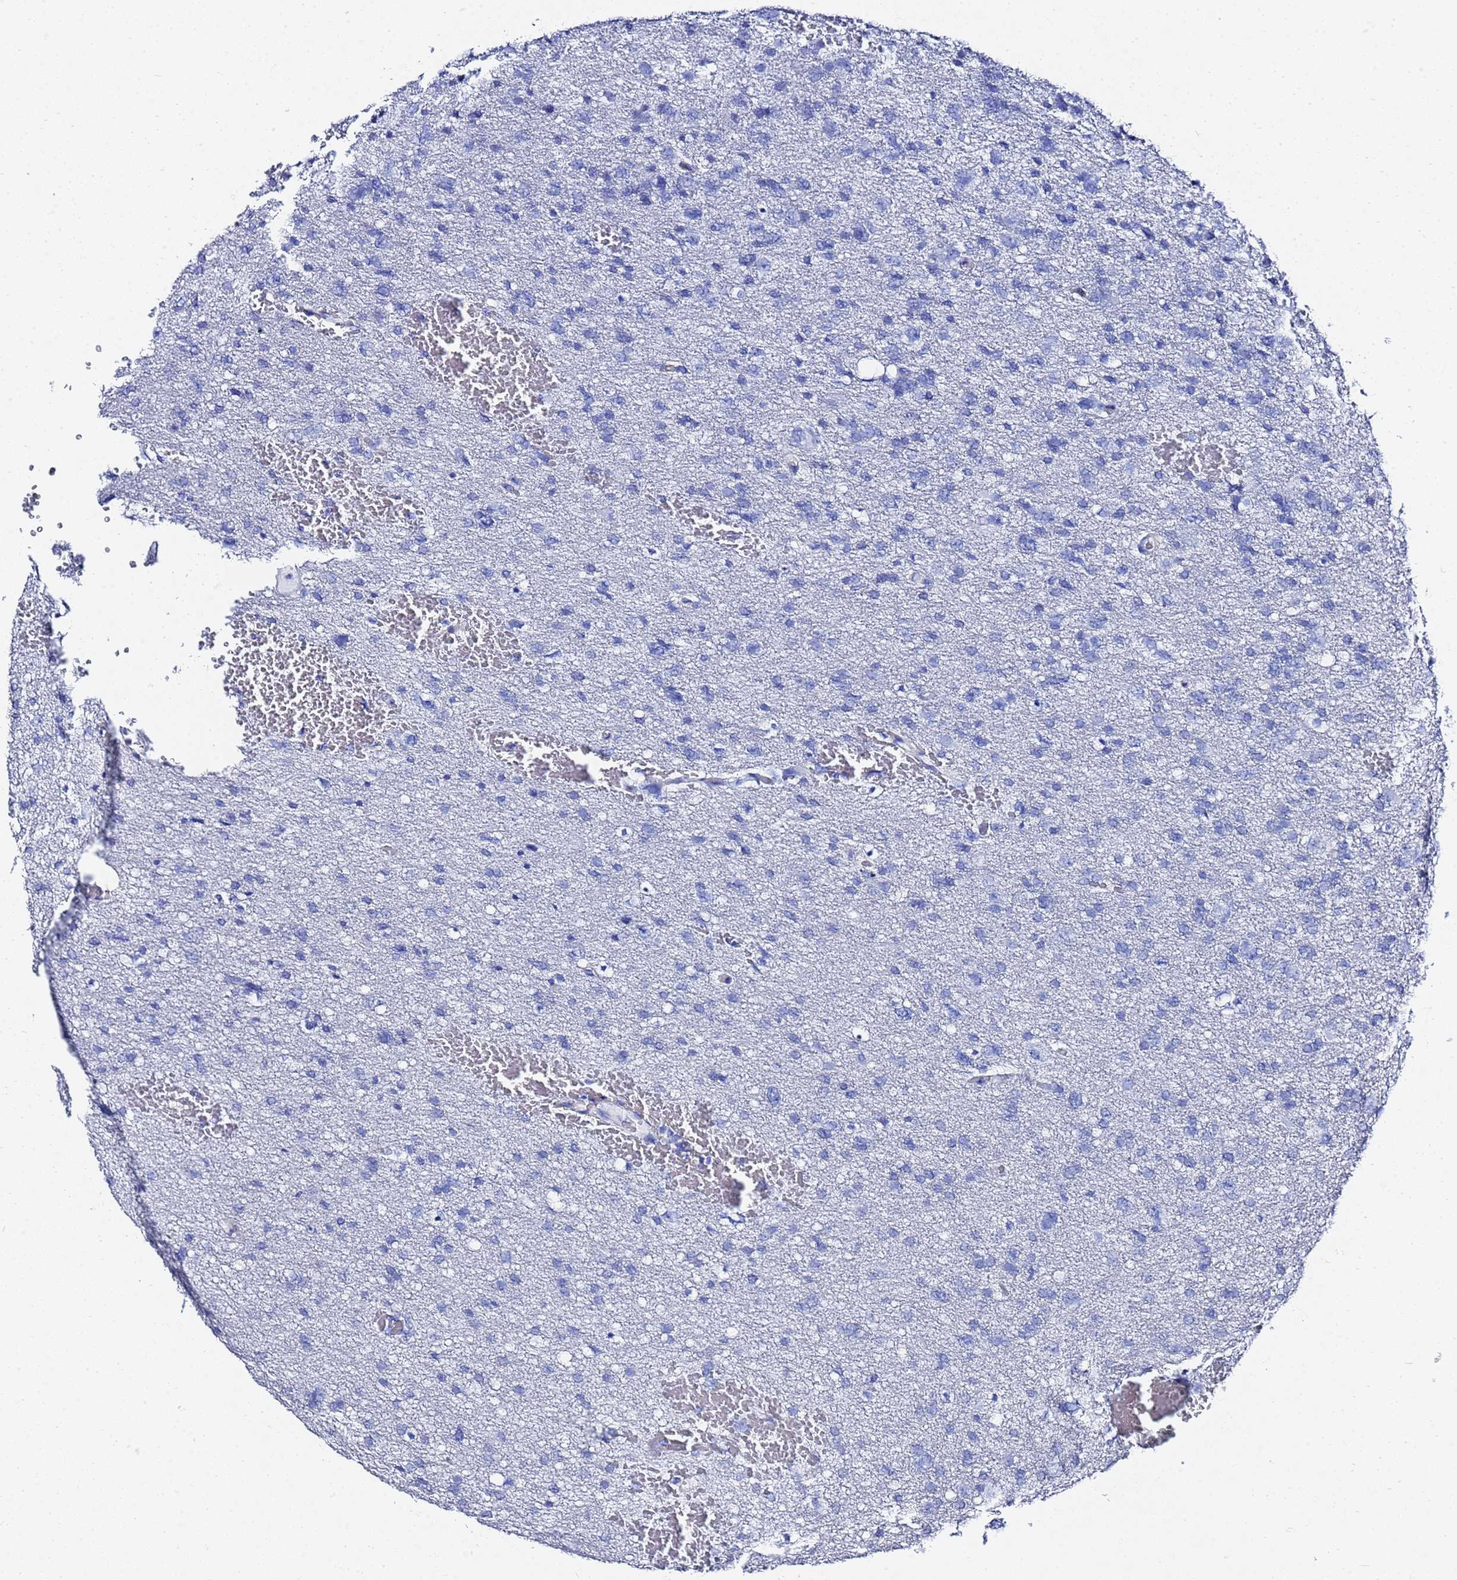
{"staining": {"intensity": "negative", "quantity": "none", "location": "none"}, "tissue": "glioma", "cell_type": "Tumor cells", "image_type": "cancer", "snomed": [{"axis": "morphology", "description": "Glioma, malignant, High grade"}, {"axis": "topography", "description": "Brain"}], "caption": "Histopathology image shows no significant protein staining in tumor cells of glioma.", "gene": "GGT1", "patient": {"sex": "male", "age": 61}}